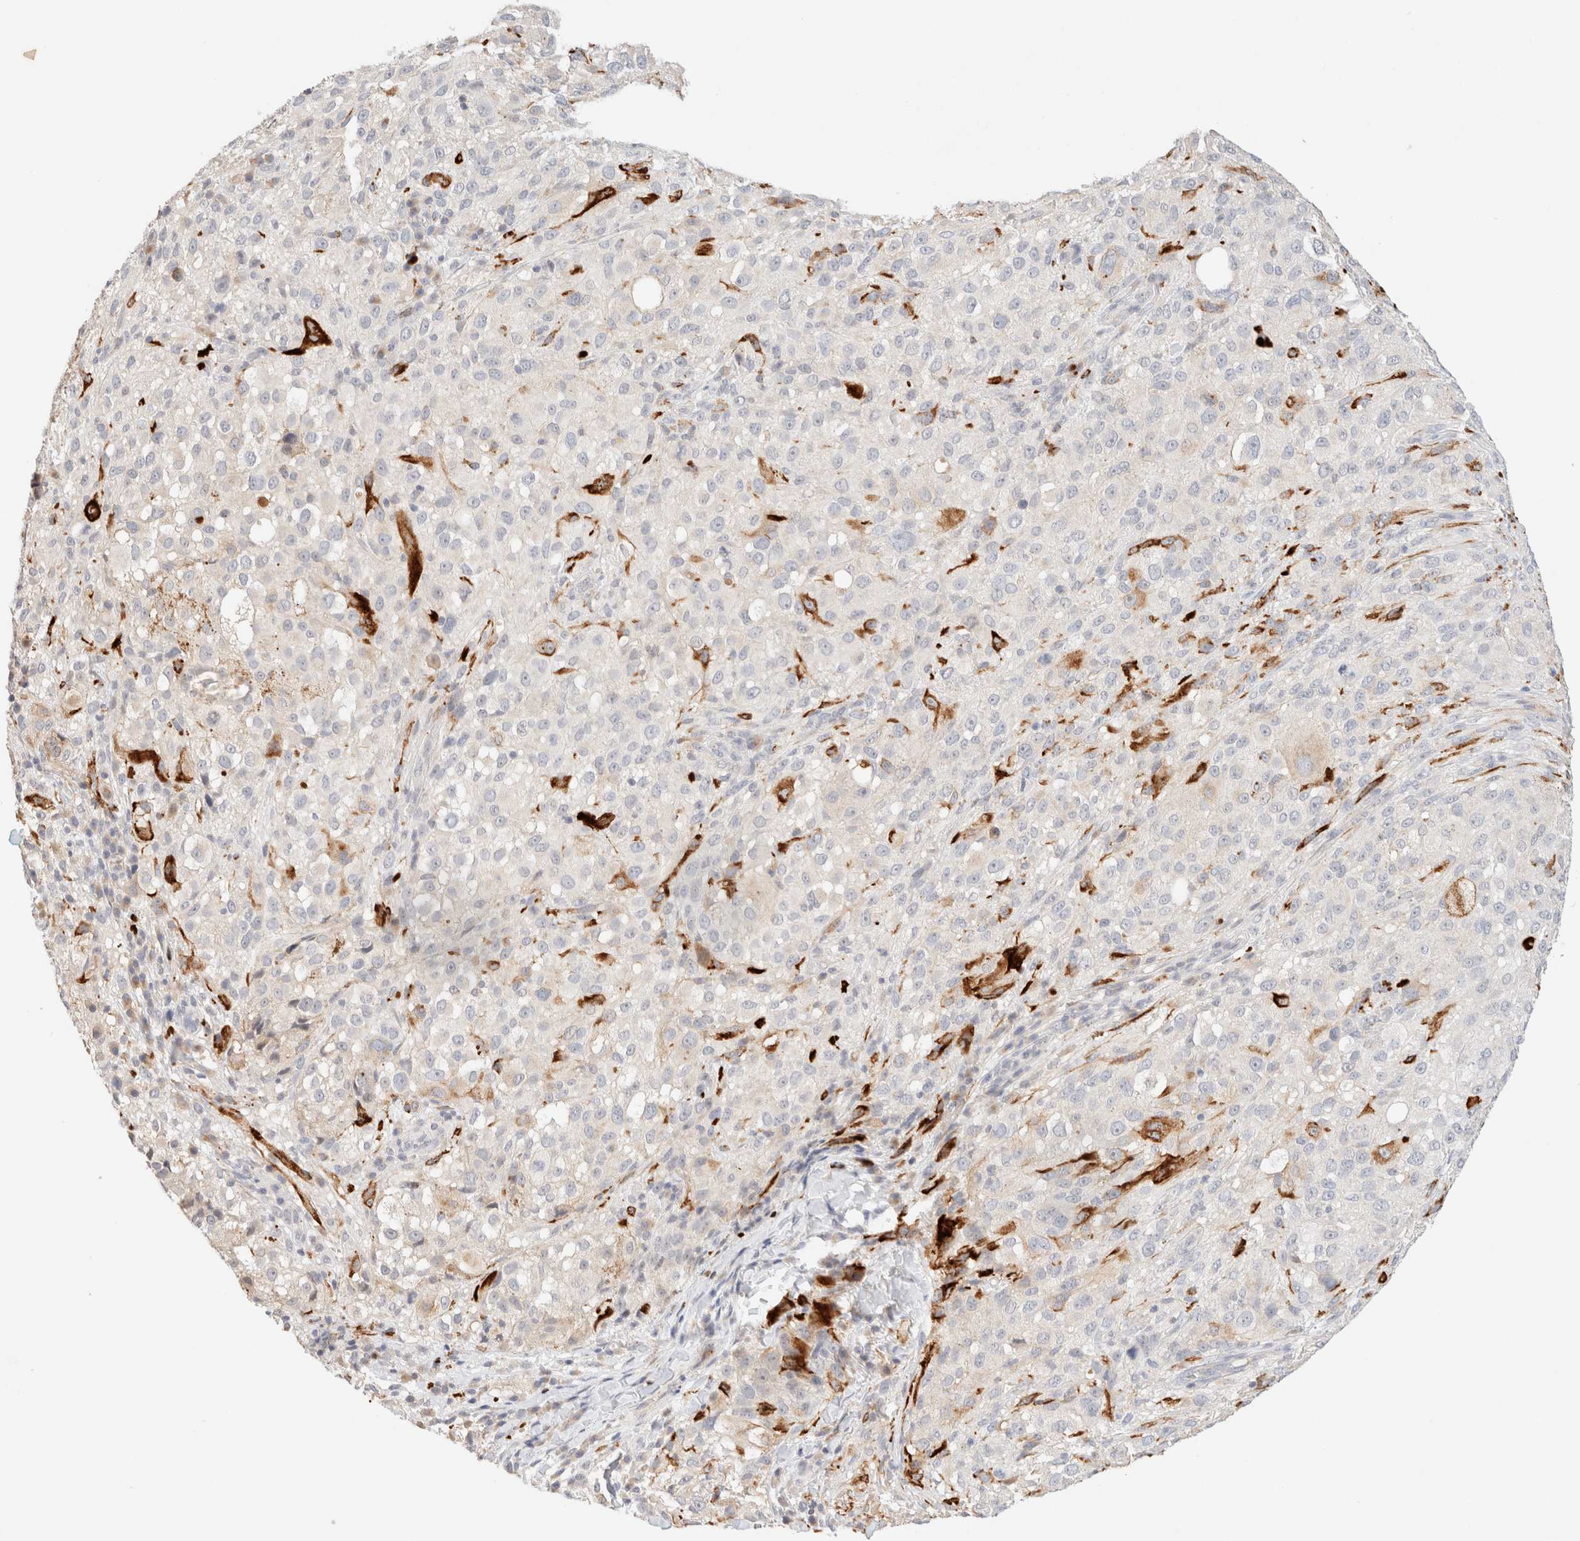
{"staining": {"intensity": "negative", "quantity": "none", "location": "none"}, "tissue": "melanoma", "cell_type": "Tumor cells", "image_type": "cancer", "snomed": [{"axis": "morphology", "description": "Necrosis, NOS"}, {"axis": "morphology", "description": "Malignant melanoma, NOS"}, {"axis": "topography", "description": "Skin"}], "caption": "The image demonstrates no staining of tumor cells in melanoma.", "gene": "SNTB1", "patient": {"sex": "female", "age": 87}}